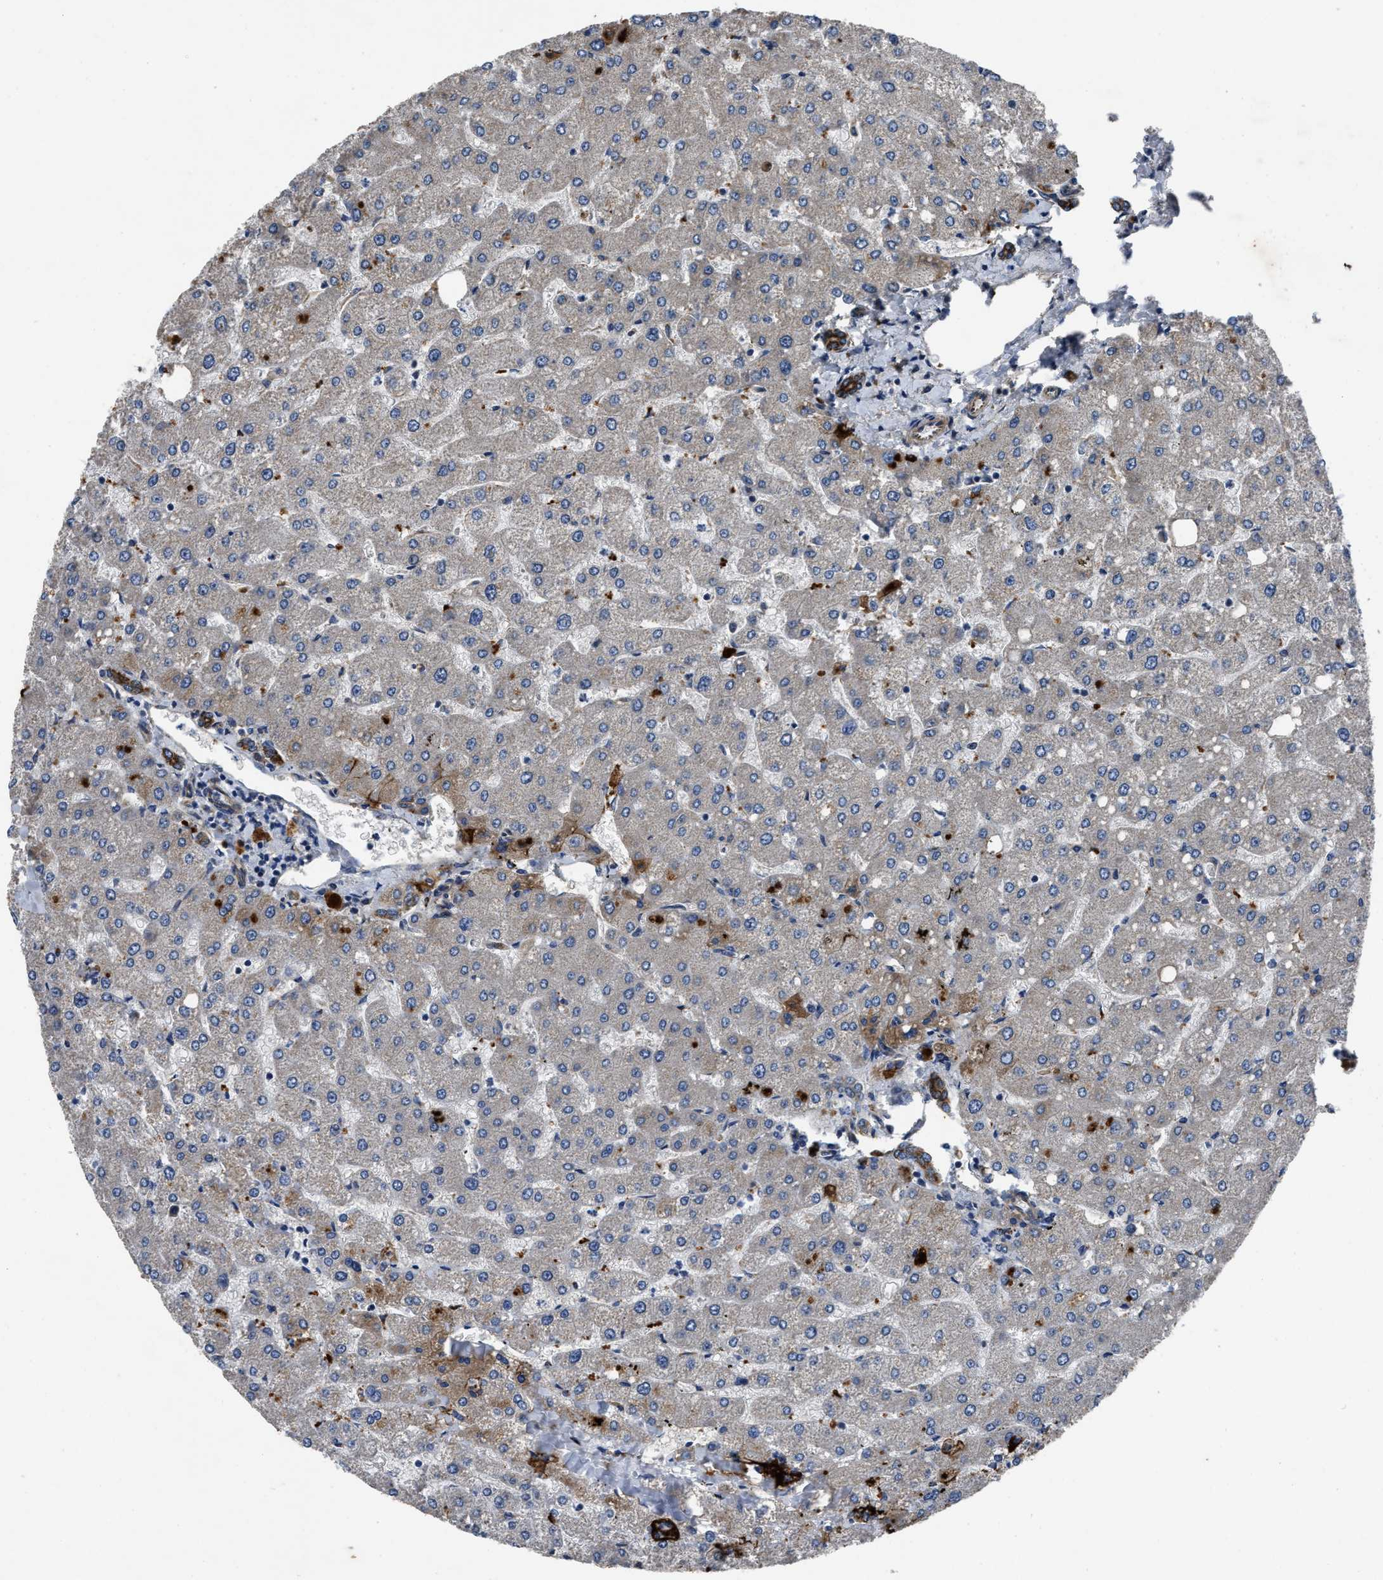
{"staining": {"intensity": "strong", "quantity": ">75%", "location": "cytoplasmic/membranous"}, "tissue": "liver", "cell_type": "Cholangiocytes", "image_type": "normal", "snomed": [{"axis": "morphology", "description": "Normal tissue, NOS"}, {"axis": "topography", "description": "Liver"}], "caption": "Immunohistochemistry (IHC) of unremarkable human liver reveals high levels of strong cytoplasmic/membranous expression in about >75% of cholangiocytes. The staining was performed using DAB to visualize the protein expression in brown, while the nuclei were stained in blue with hematoxylin (Magnification: 20x).", "gene": "ERC1", "patient": {"sex": "male", "age": 55}}